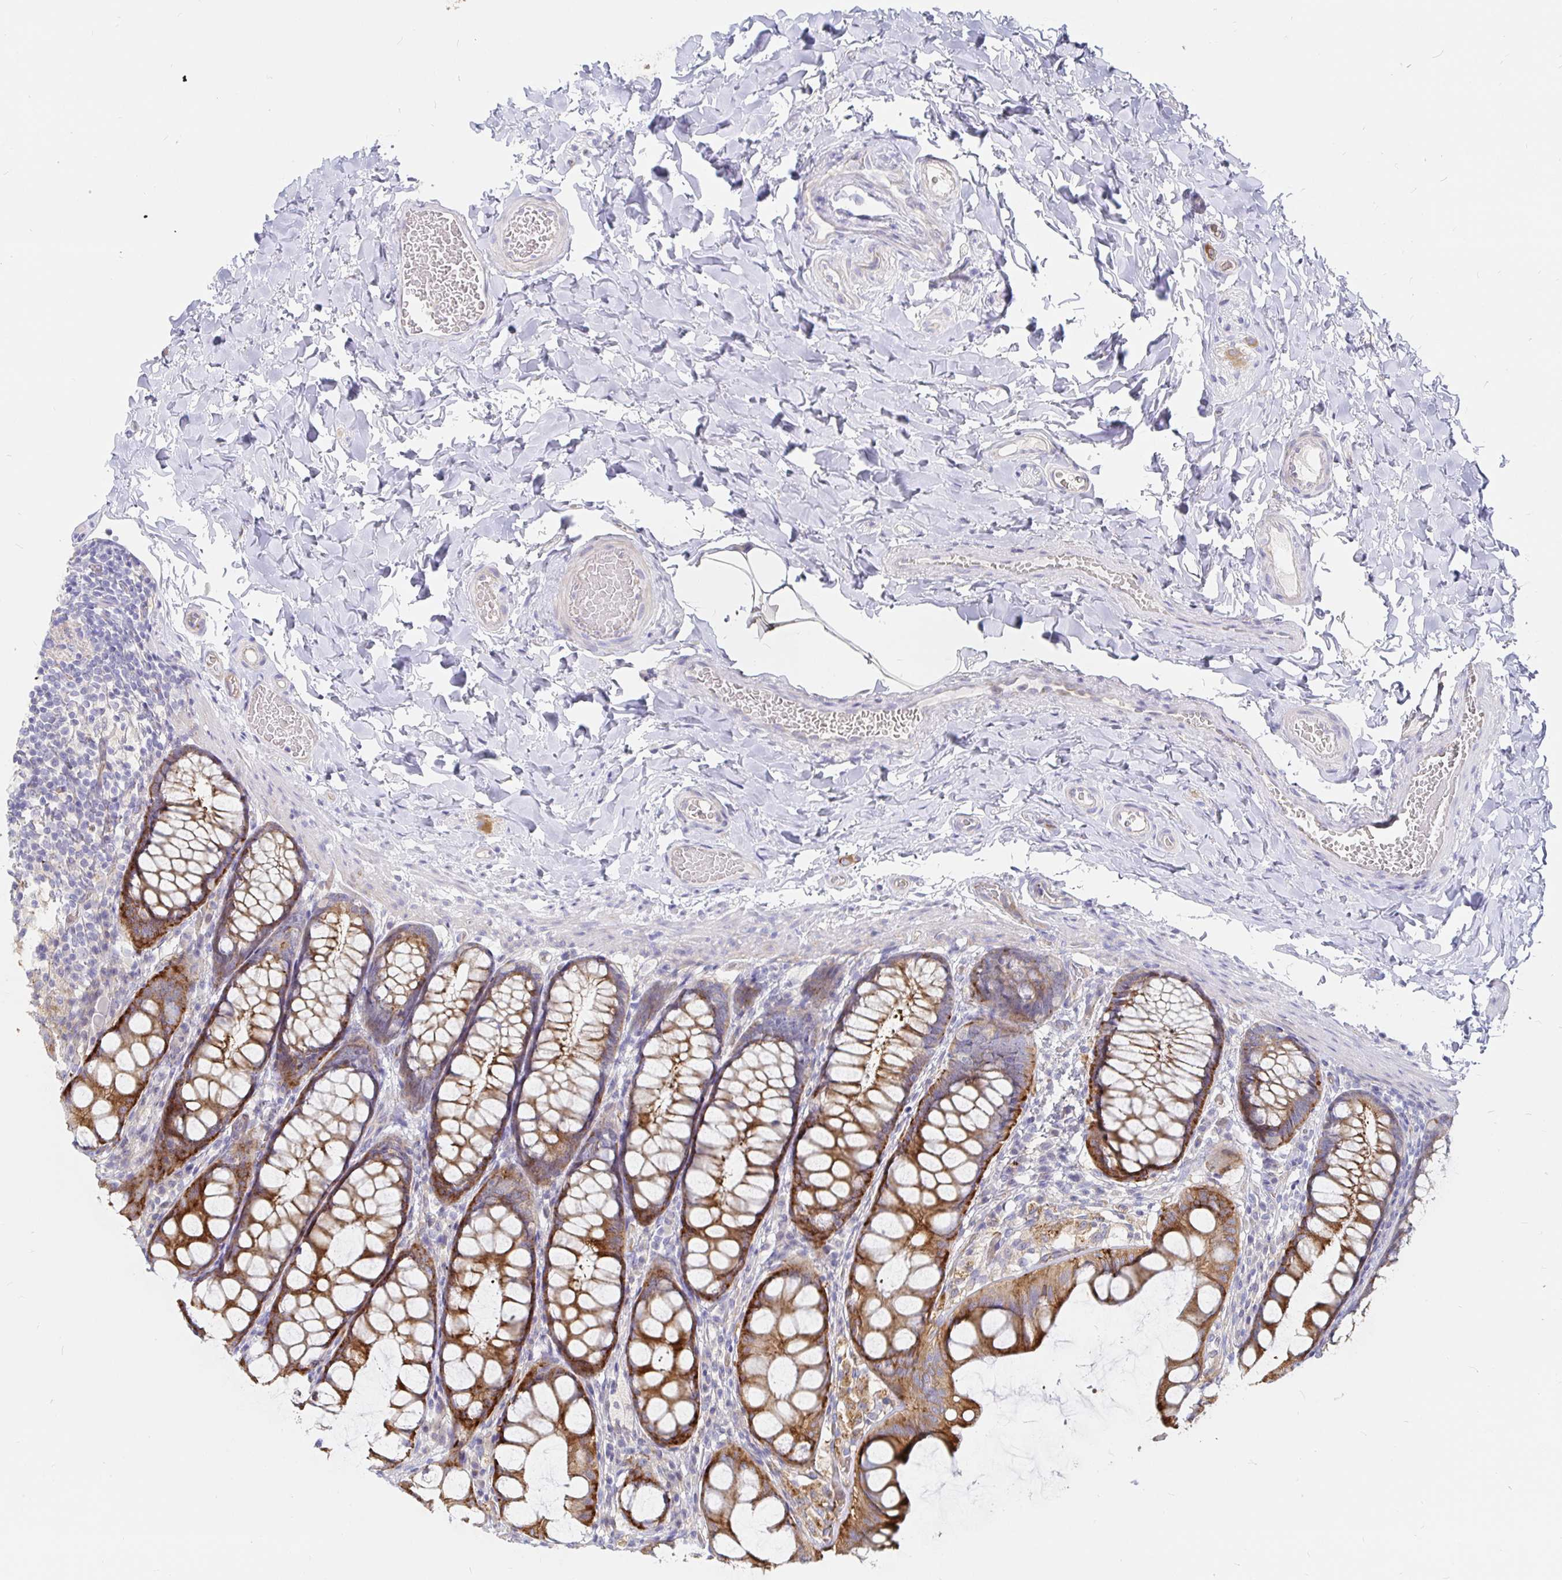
{"staining": {"intensity": "negative", "quantity": "none", "location": "none"}, "tissue": "colon", "cell_type": "Endothelial cells", "image_type": "normal", "snomed": [{"axis": "morphology", "description": "Normal tissue, NOS"}, {"axis": "topography", "description": "Colon"}], "caption": "Protein analysis of normal colon reveals no significant expression in endothelial cells.", "gene": "KCTD19", "patient": {"sex": "male", "age": 47}}